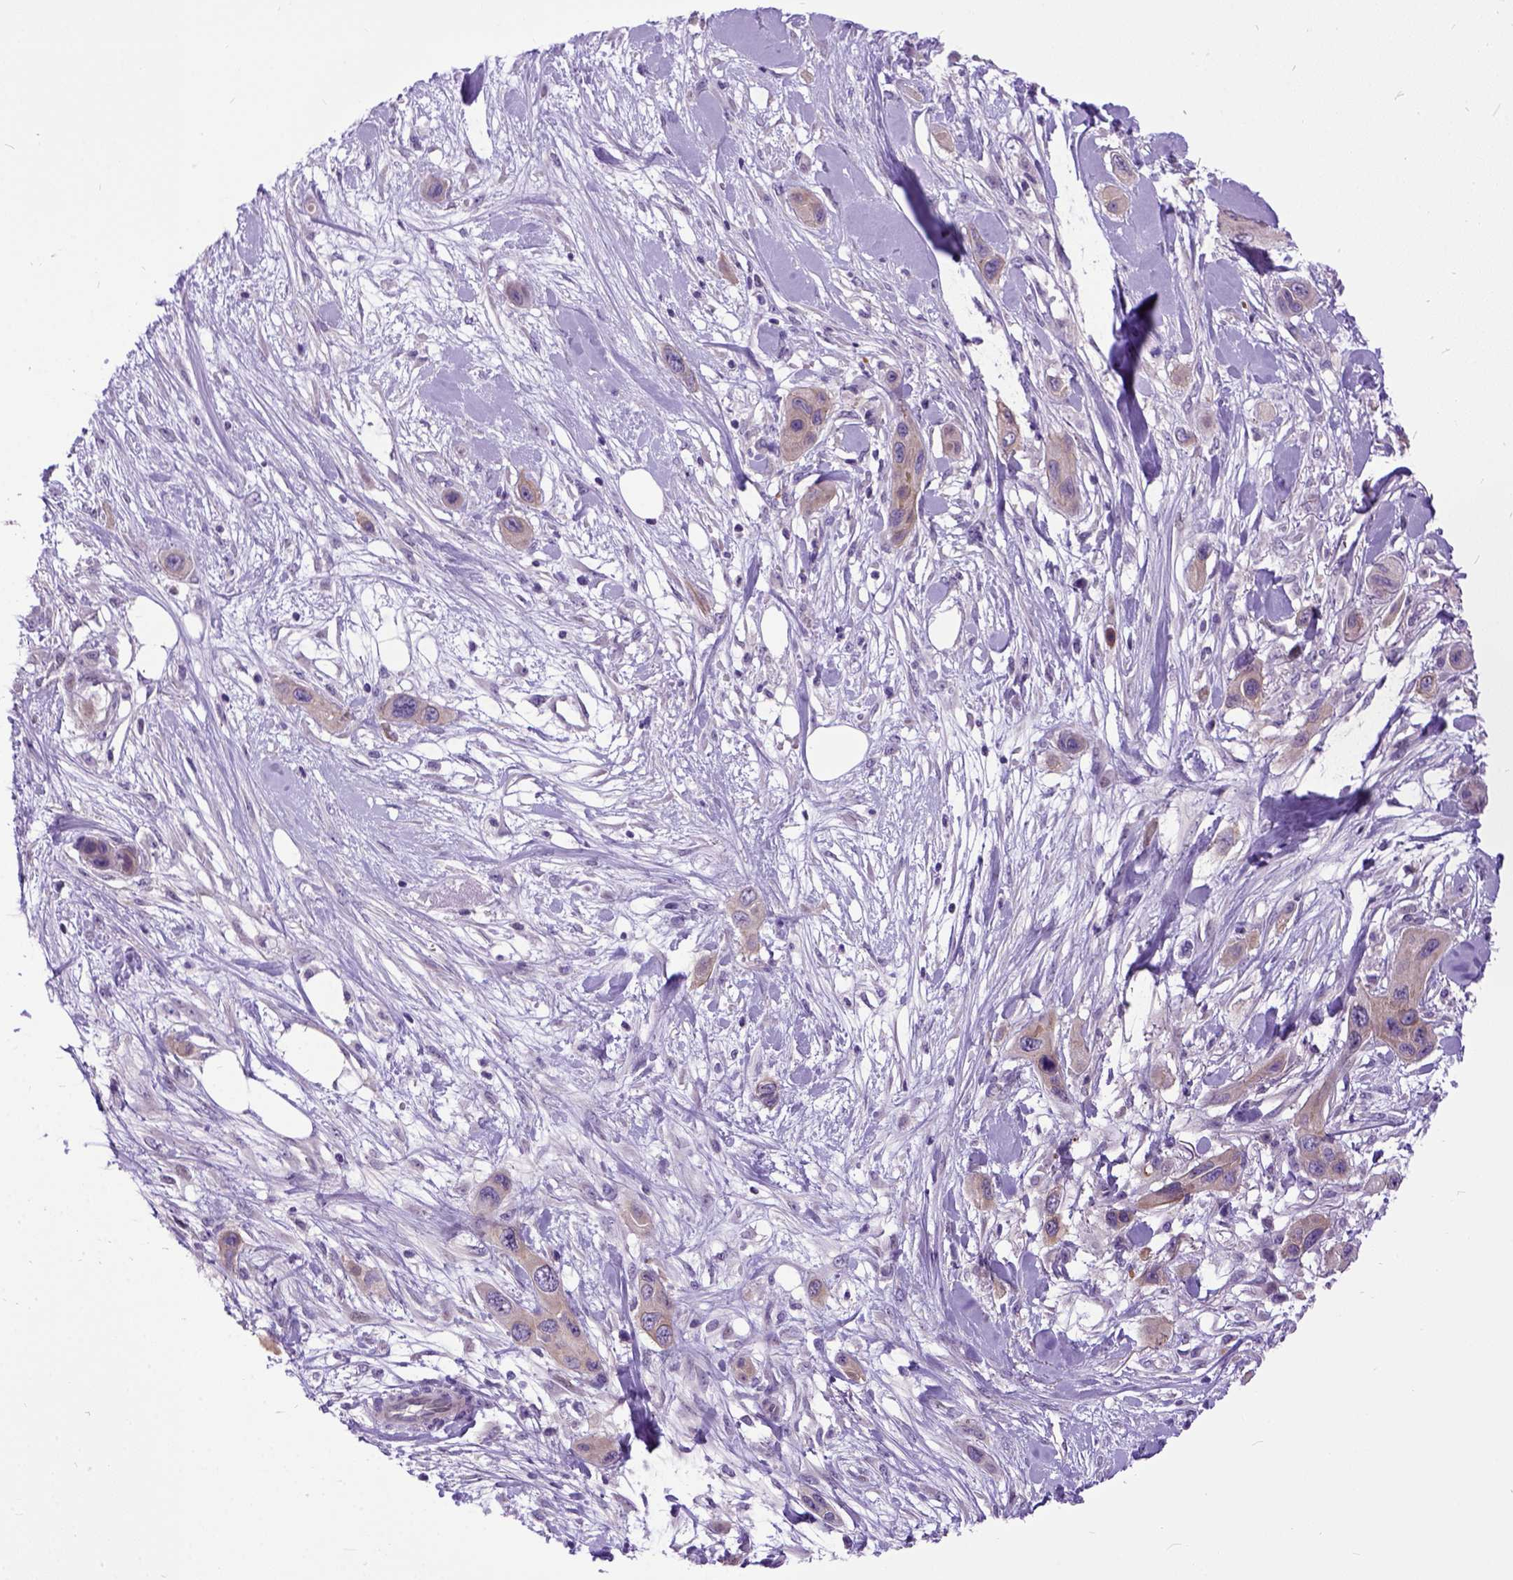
{"staining": {"intensity": "weak", "quantity": ">75%", "location": "cytoplasmic/membranous"}, "tissue": "skin cancer", "cell_type": "Tumor cells", "image_type": "cancer", "snomed": [{"axis": "morphology", "description": "Squamous cell carcinoma, NOS"}, {"axis": "topography", "description": "Skin"}], "caption": "Human squamous cell carcinoma (skin) stained with a protein marker exhibits weak staining in tumor cells.", "gene": "NEK5", "patient": {"sex": "male", "age": 79}}